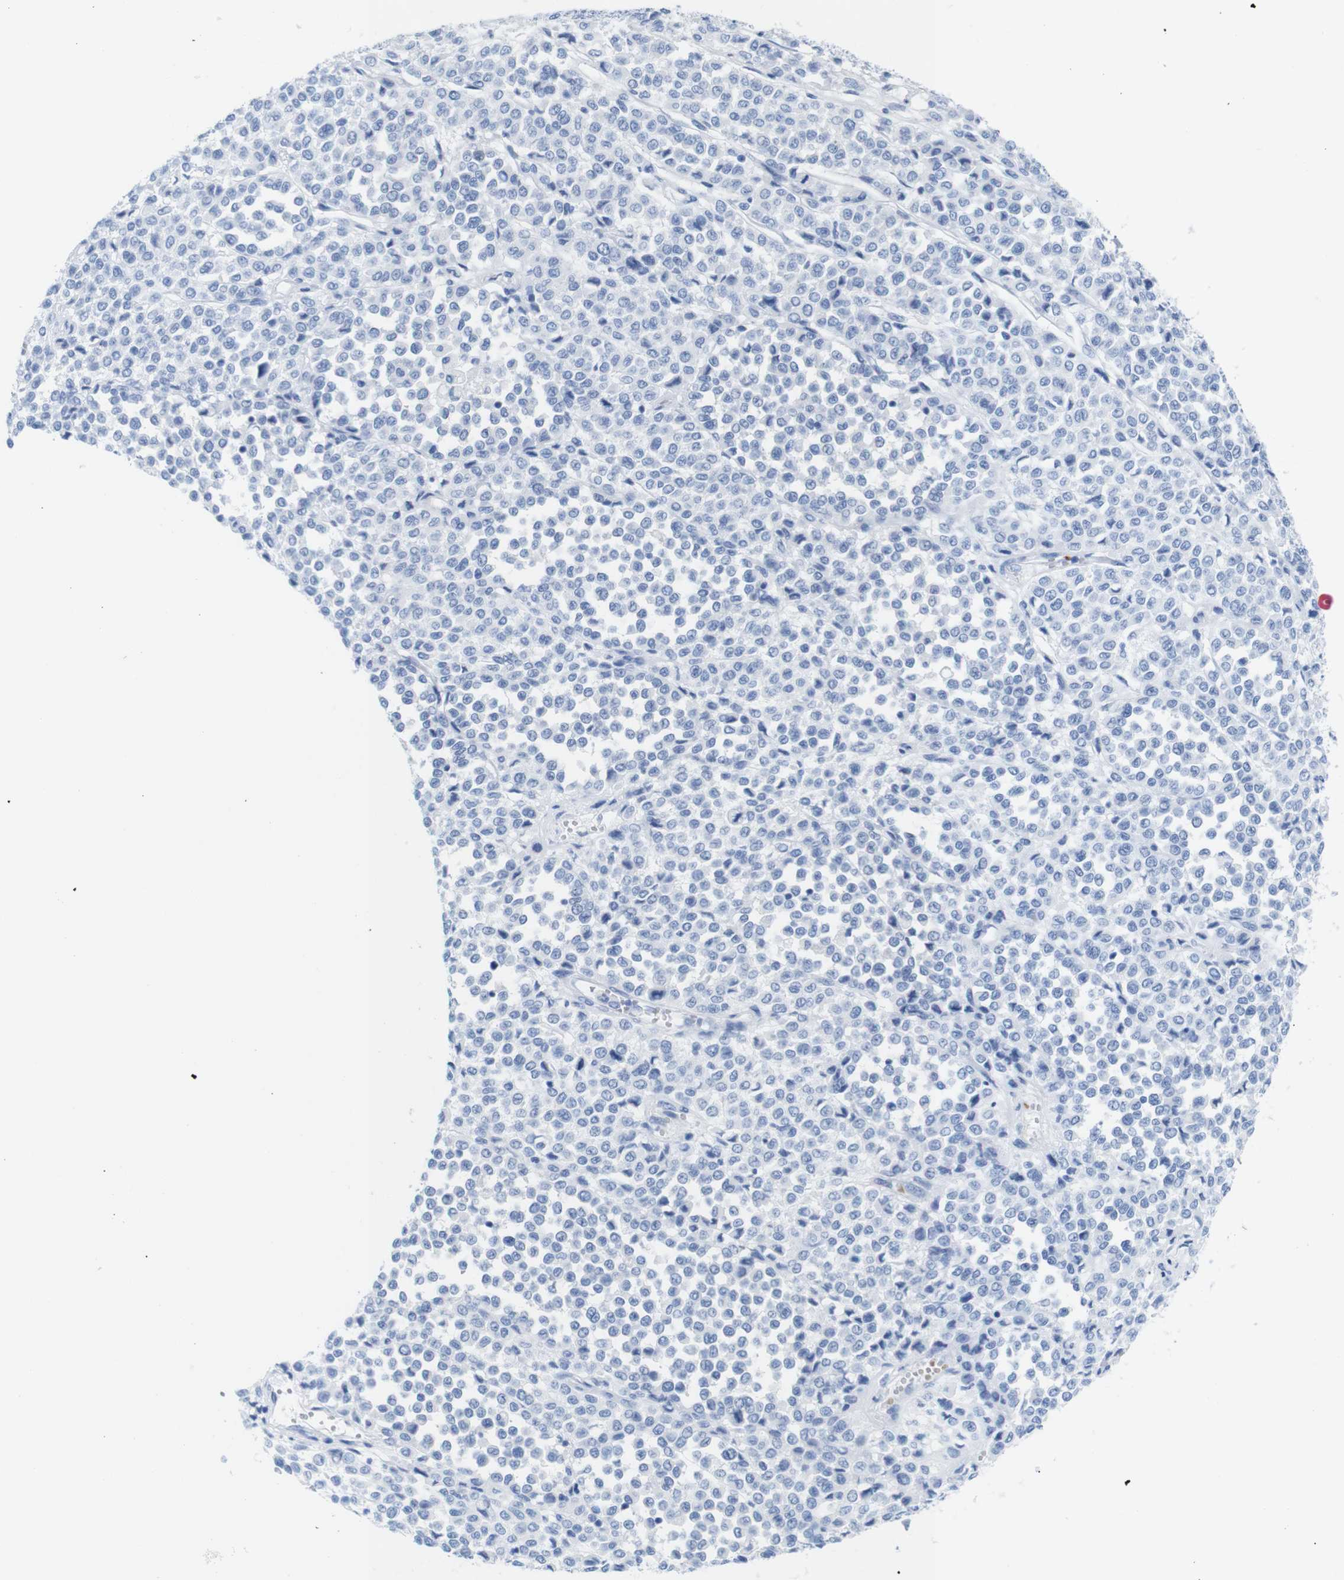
{"staining": {"intensity": "negative", "quantity": "none", "location": "none"}, "tissue": "melanoma", "cell_type": "Tumor cells", "image_type": "cancer", "snomed": [{"axis": "morphology", "description": "Malignant melanoma, Metastatic site"}, {"axis": "topography", "description": "Pancreas"}], "caption": "Tumor cells show no significant protein staining in melanoma.", "gene": "ERVMER34-1", "patient": {"sex": "female", "age": 30}}